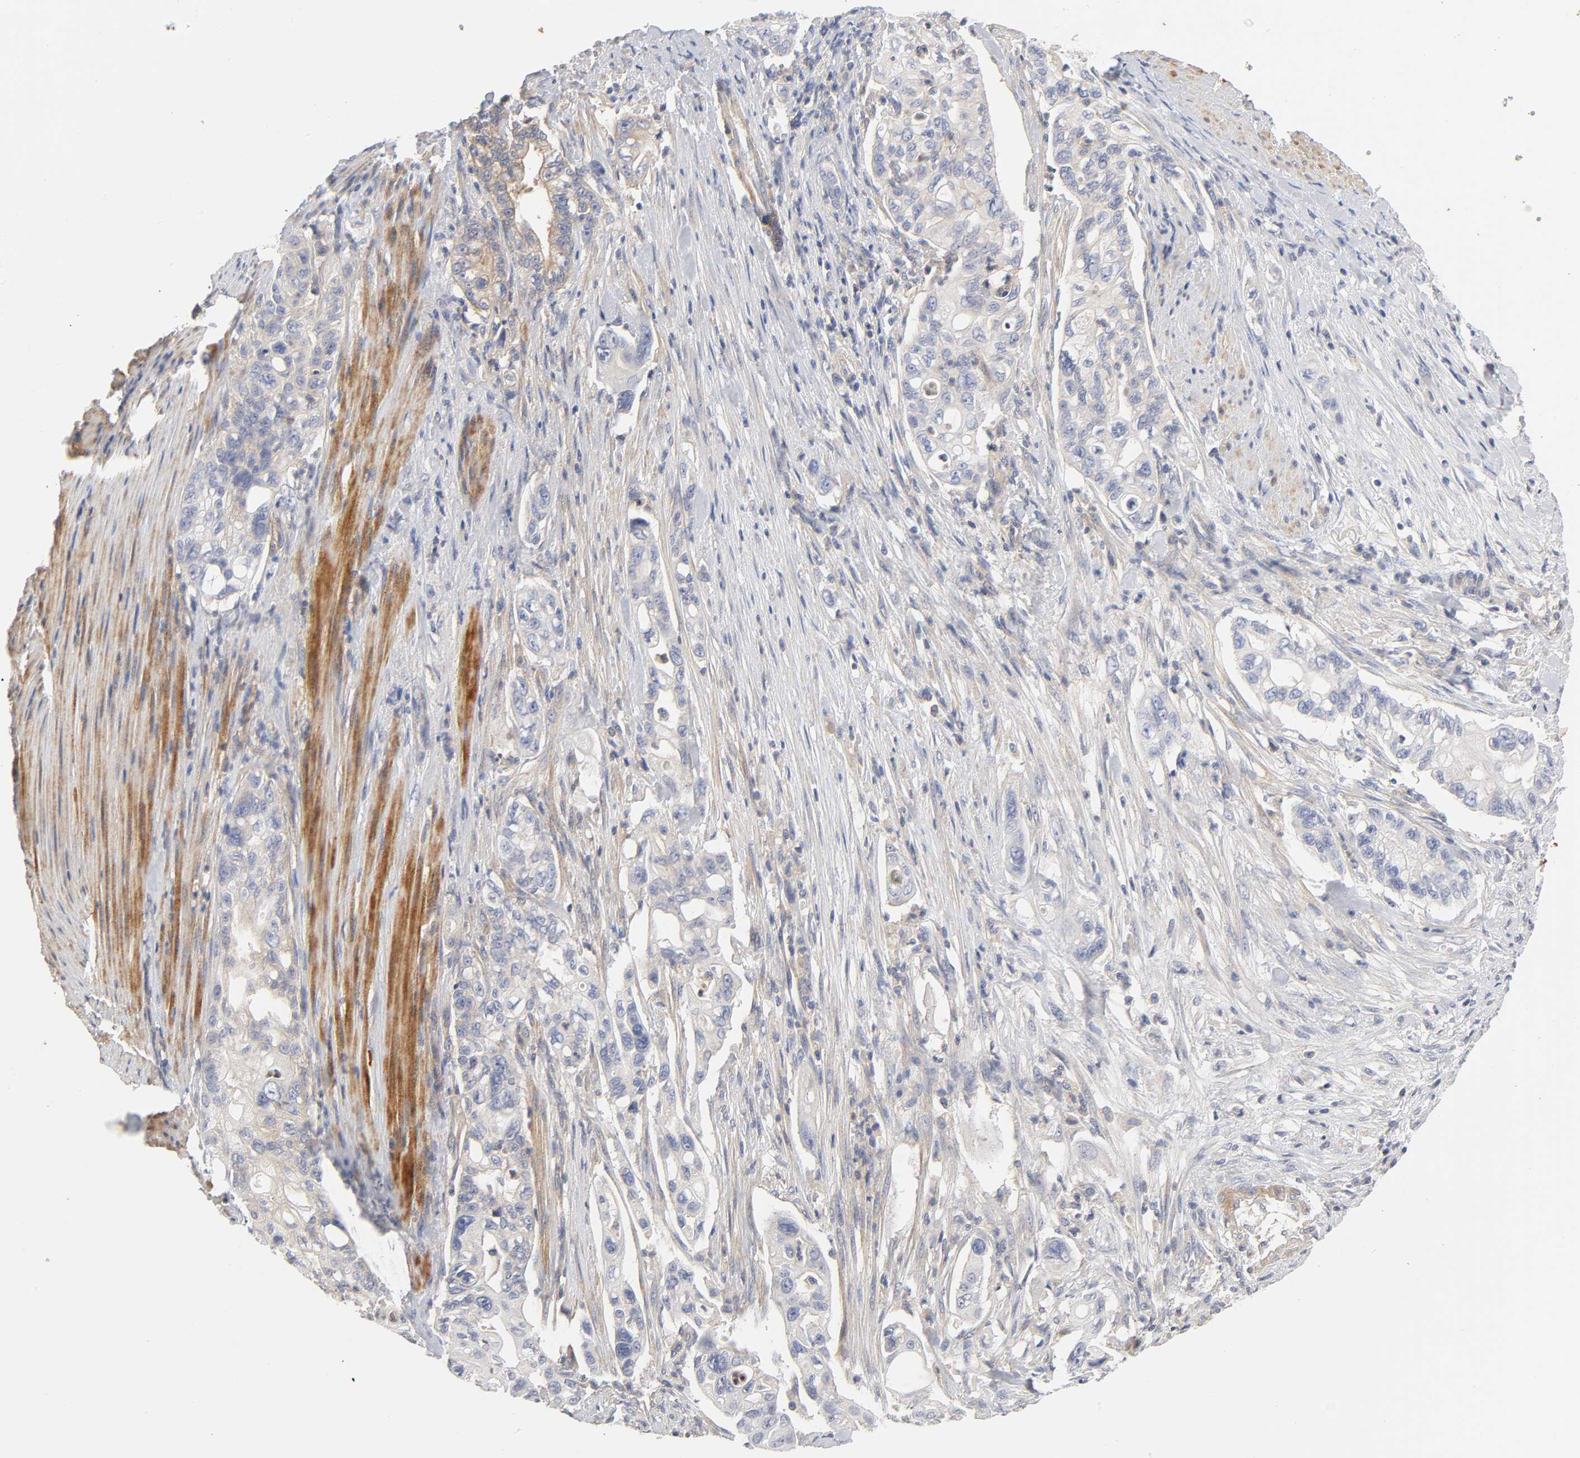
{"staining": {"intensity": "weak", "quantity": ">75%", "location": "cytoplasmic/membranous"}, "tissue": "pancreatic cancer", "cell_type": "Tumor cells", "image_type": "cancer", "snomed": [{"axis": "morphology", "description": "Normal tissue, NOS"}, {"axis": "topography", "description": "Pancreas"}], "caption": "Immunohistochemical staining of human pancreatic cancer reveals low levels of weak cytoplasmic/membranous protein staining in approximately >75% of tumor cells.", "gene": "ROCK1", "patient": {"sex": "male", "age": 42}}